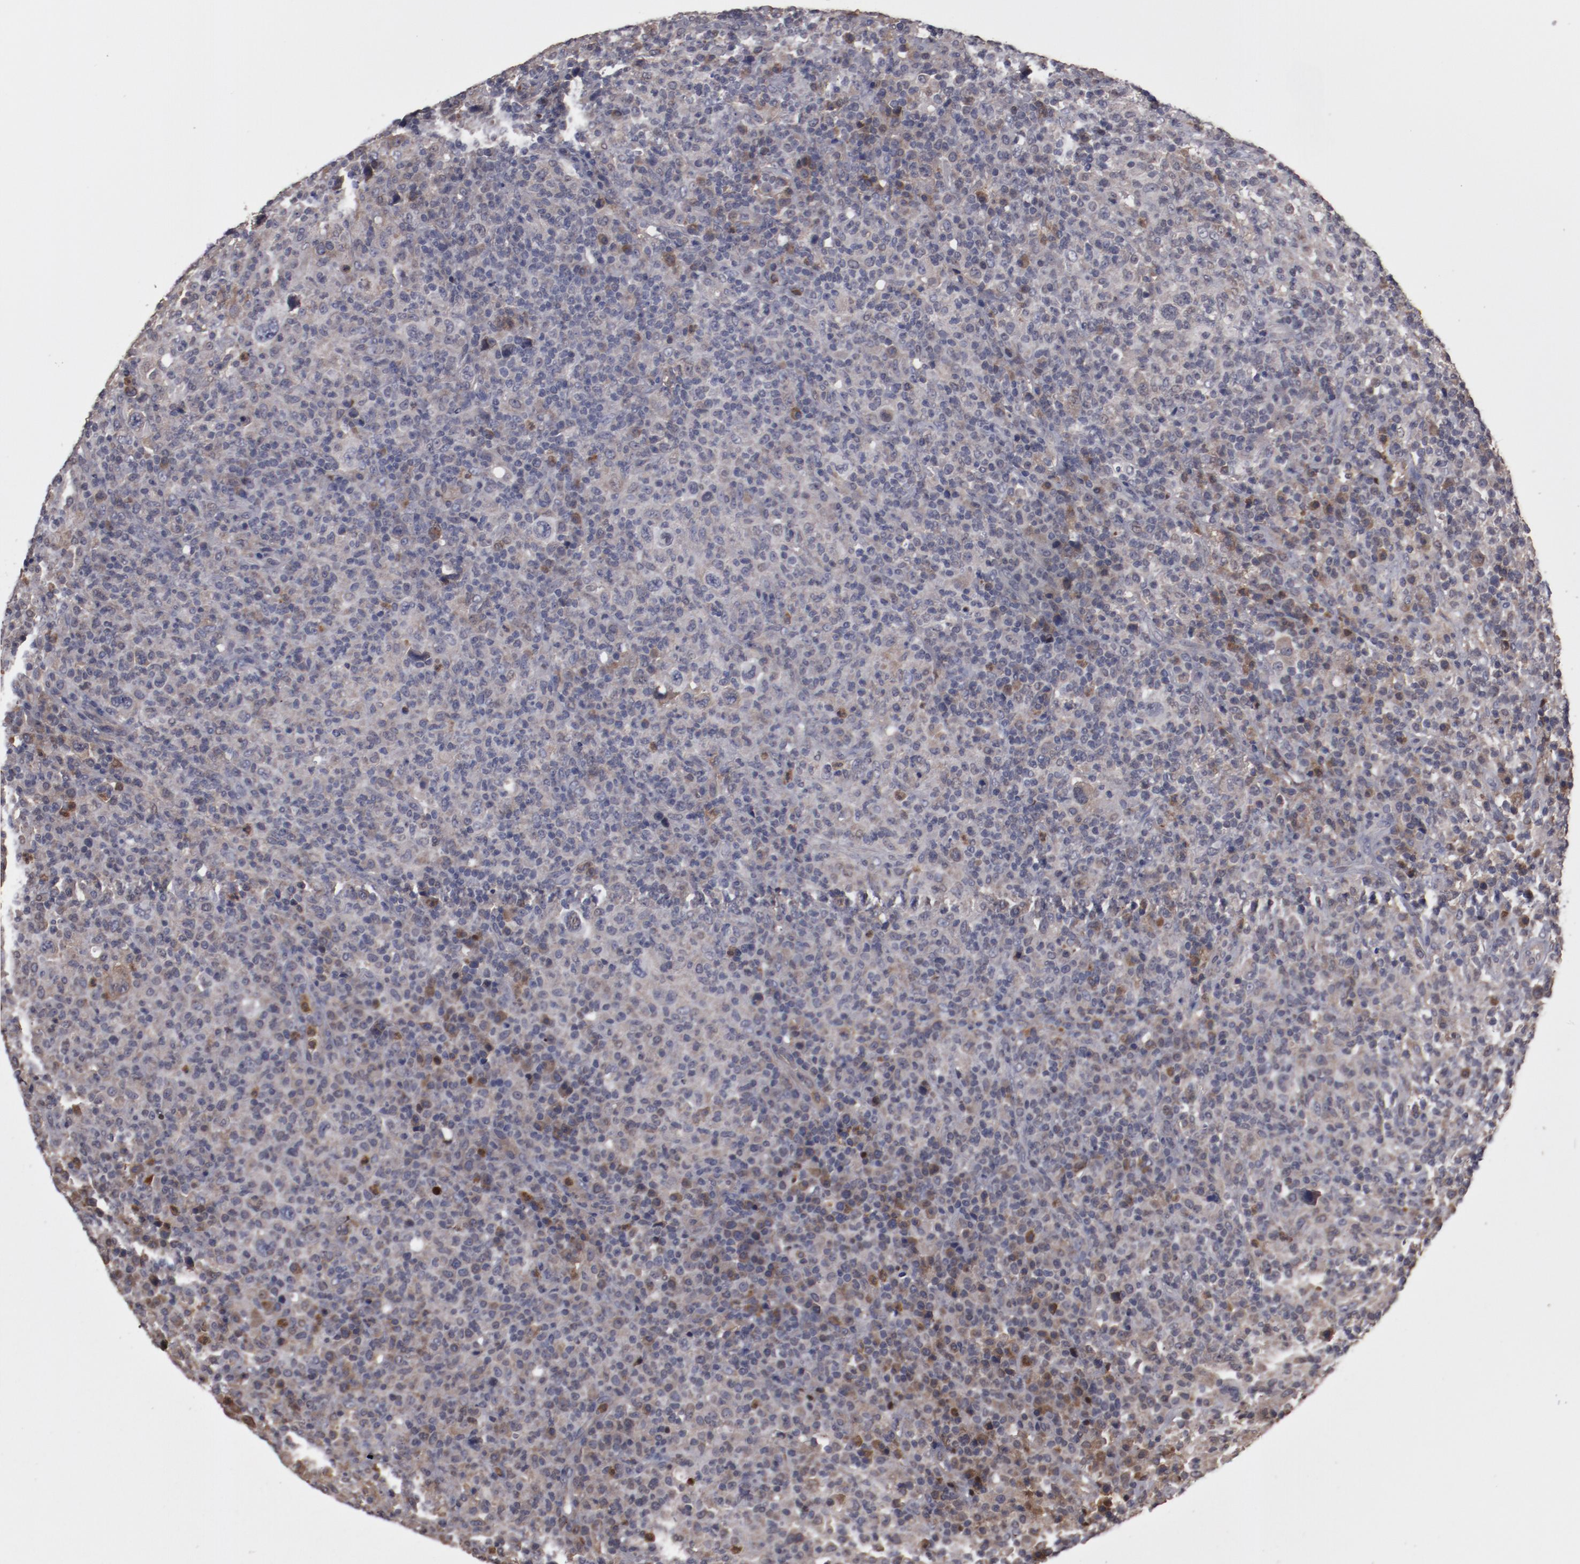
{"staining": {"intensity": "weak", "quantity": "25%-75%", "location": "cytoplasmic/membranous,nuclear"}, "tissue": "lymphoma", "cell_type": "Tumor cells", "image_type": "cancer", "snomed": [{"axis": "morphology", "description": "Hodgkin's disease, NOS"}, {"axis": "topography", "description": "Lymph node"}], "caption": "This photomicrograph displays IHC staining of human lymphoma, with low weak cytoplasmic/membranous and nuclear staining in approximately 25%-75% of tumor cells.", "gene": "SERPINA7", "patient": {"sex": "male", "age": 65}}